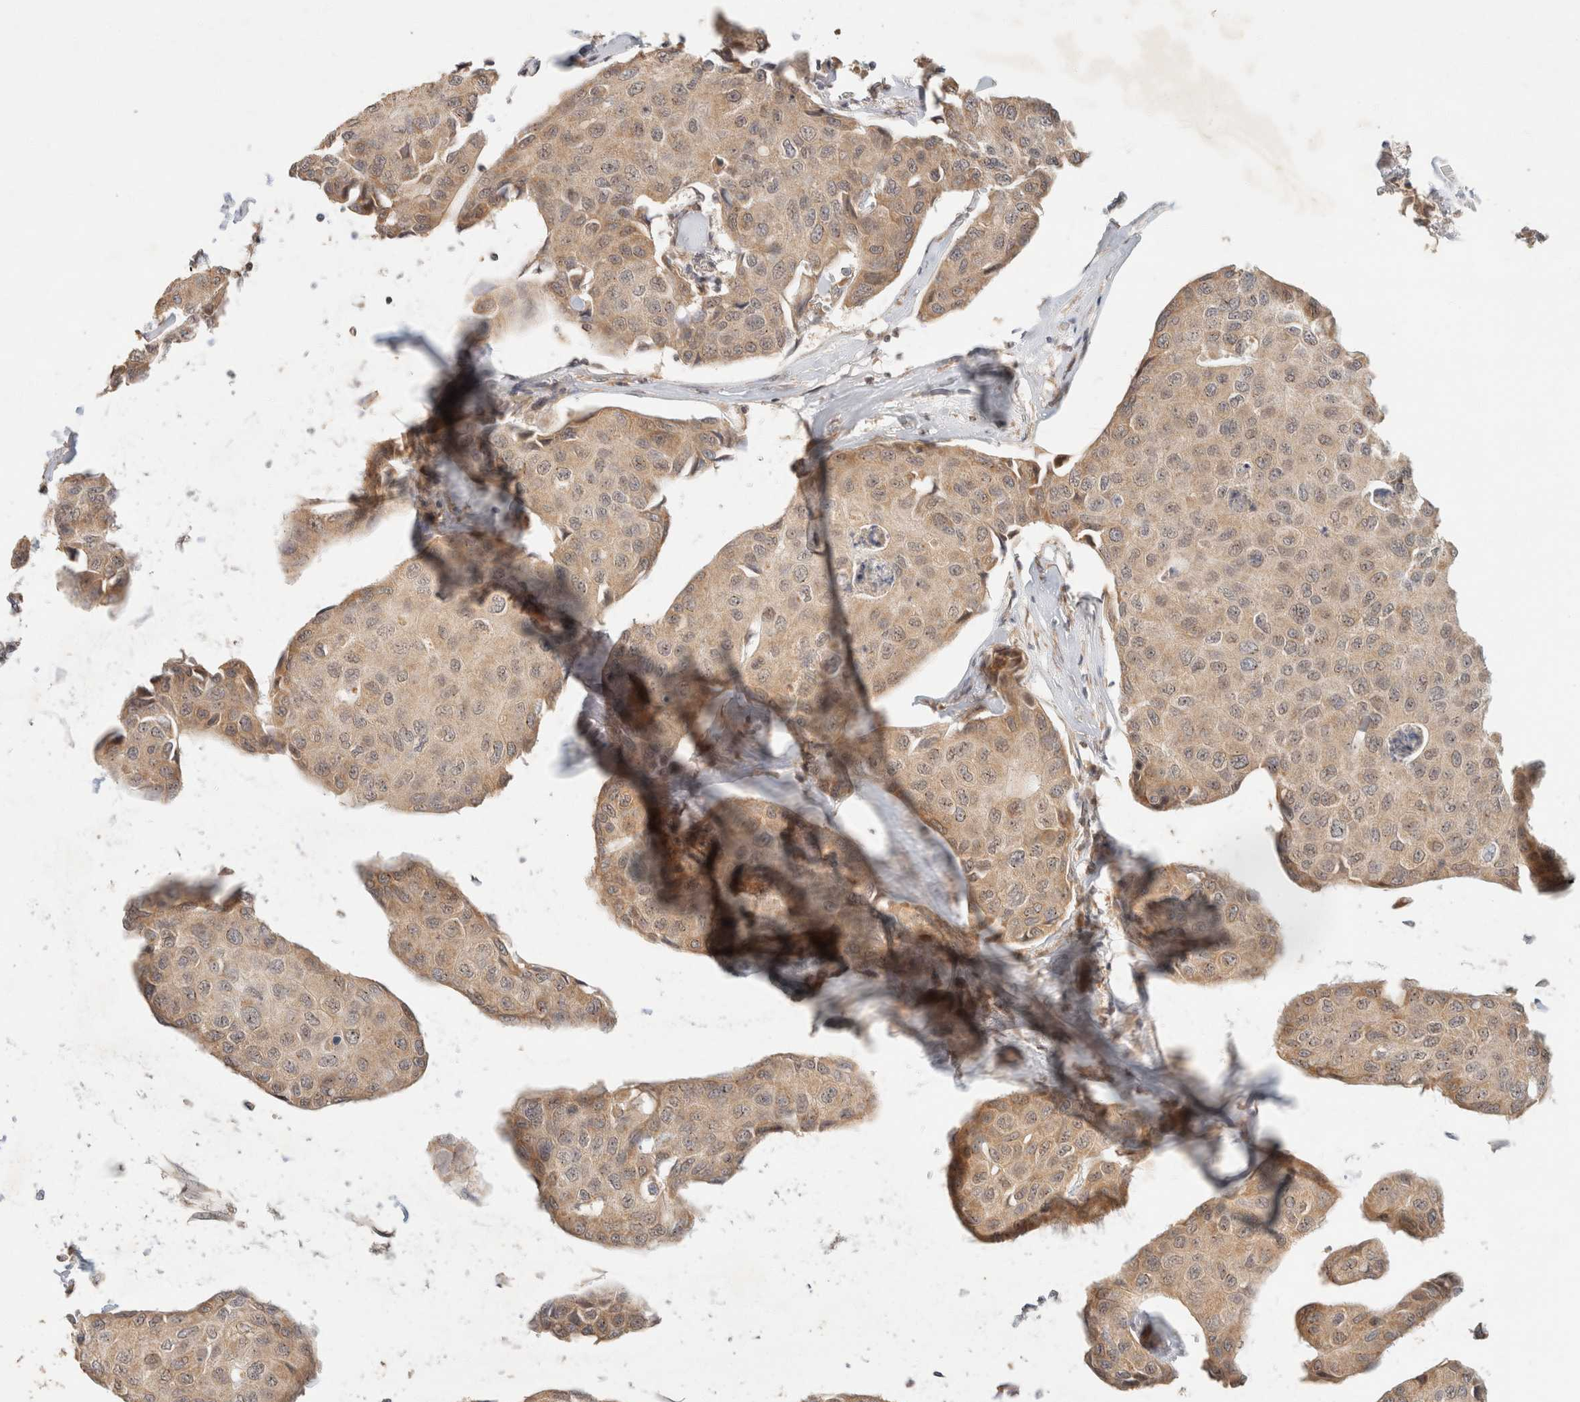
{"staining": {"intensity": "weak", "quantity": ">75%", "location": "cytoplasmic/membranous"}, "tissue": "breast cancer", "cell_type": "Tumor cells", "image_type": "cancer", "snomed": [{"axis": "morphology", "description": "Duct carcinoma"}, {"axis": "topography", "description": "Breast"}], "caption": "Weak cytoplasmic/membranous protein staining is identified in approximately >75% of tumor cells in breast invasive ductal carcinoma.", "gene": "TACC1", "patient": {"sex": "female", "age": 80}}